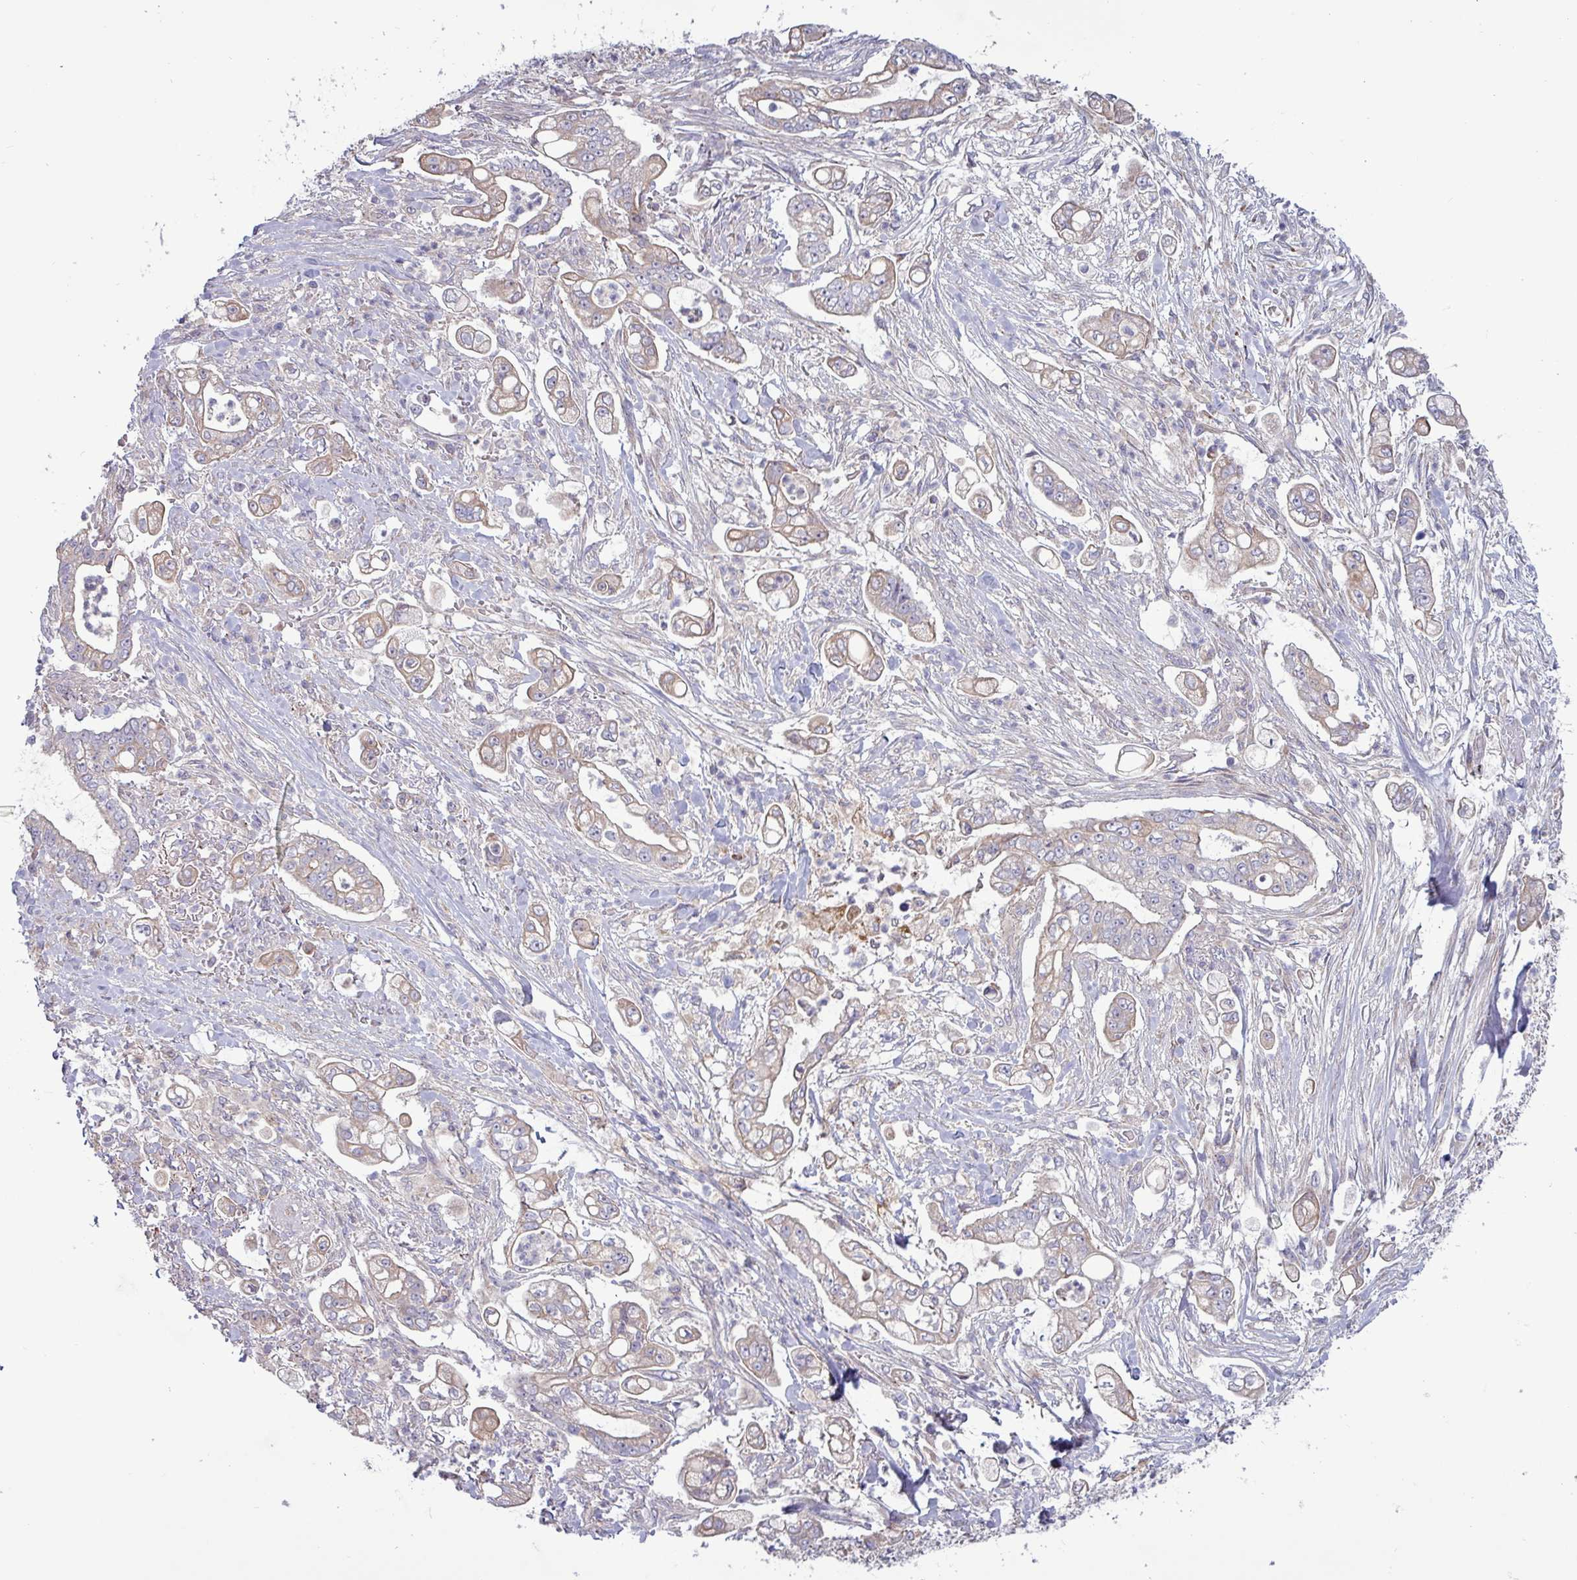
{"staining": {"intensity": "weak", "quantity": "<25%", "location": "cytoplasmic/membranous"}, "tissue": "pancreatic cancer", "cell_type": "Tumor cells", "image_type": "cancer", "snomed": [{"axis": "morphology", "description": "Adenocarcinoma, NOS"}, {"axis": "topography", "description": "Pancreas"}], "caption": "Tumor cells are negative for protein expression in human pancreatic cancer (adenocarcinoma).", "gene": "PLIN2", "patient": {"sex": "female", "age": 69}}